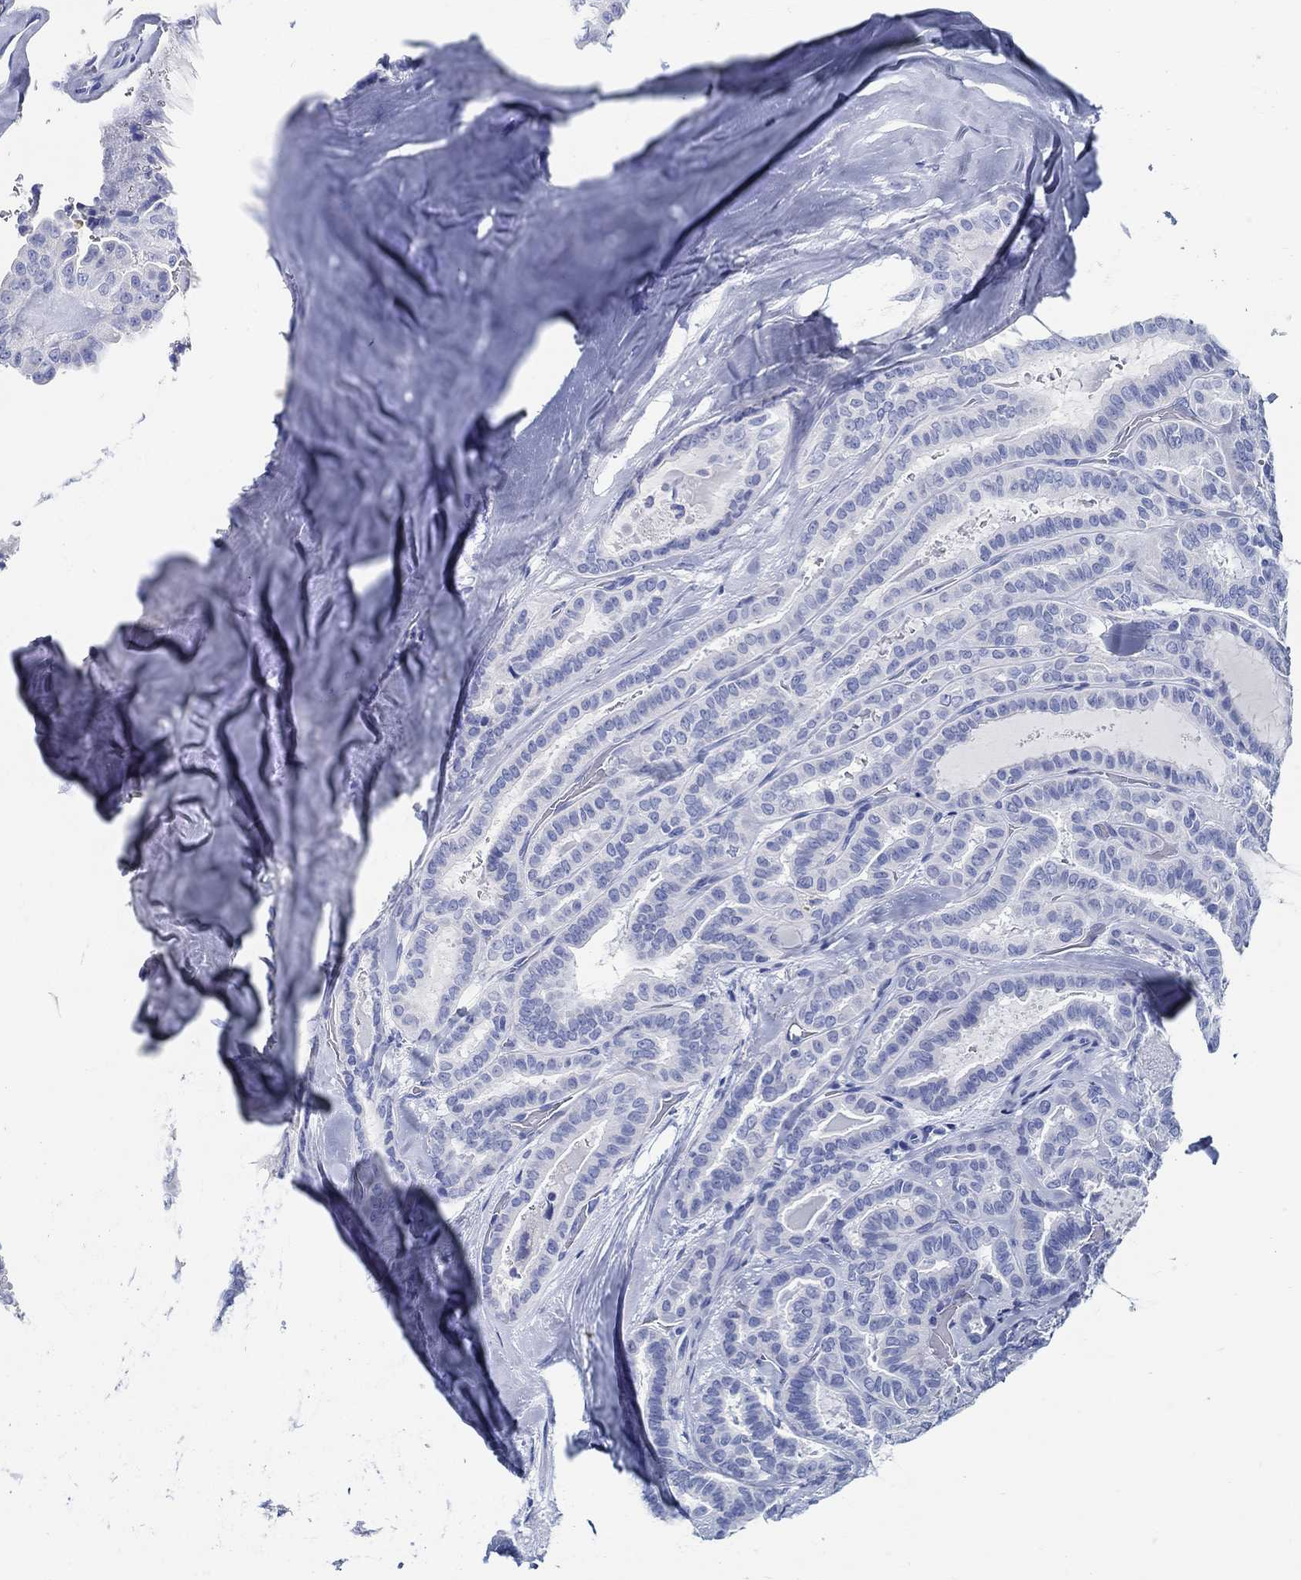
{"staining": {"intensity": "negative", "quantity": "none", "location": "none"}, "tissue": "thyroid cancer", "cell_type": "Tumor cells", "image_type": "cancer", "snomed": [{"axis": "morphology", "description": "Papillary adenocarcinoma, NOS"}, {"axis": "topography", "description": "Thyroid gland"}], "caption": "Thyroid papillary adenocarcinoma stained for a protein using IHC shows no positivity tumor cells.", "gene": "SLC45A1", "patient": {"sex": "female", "age": 39}}